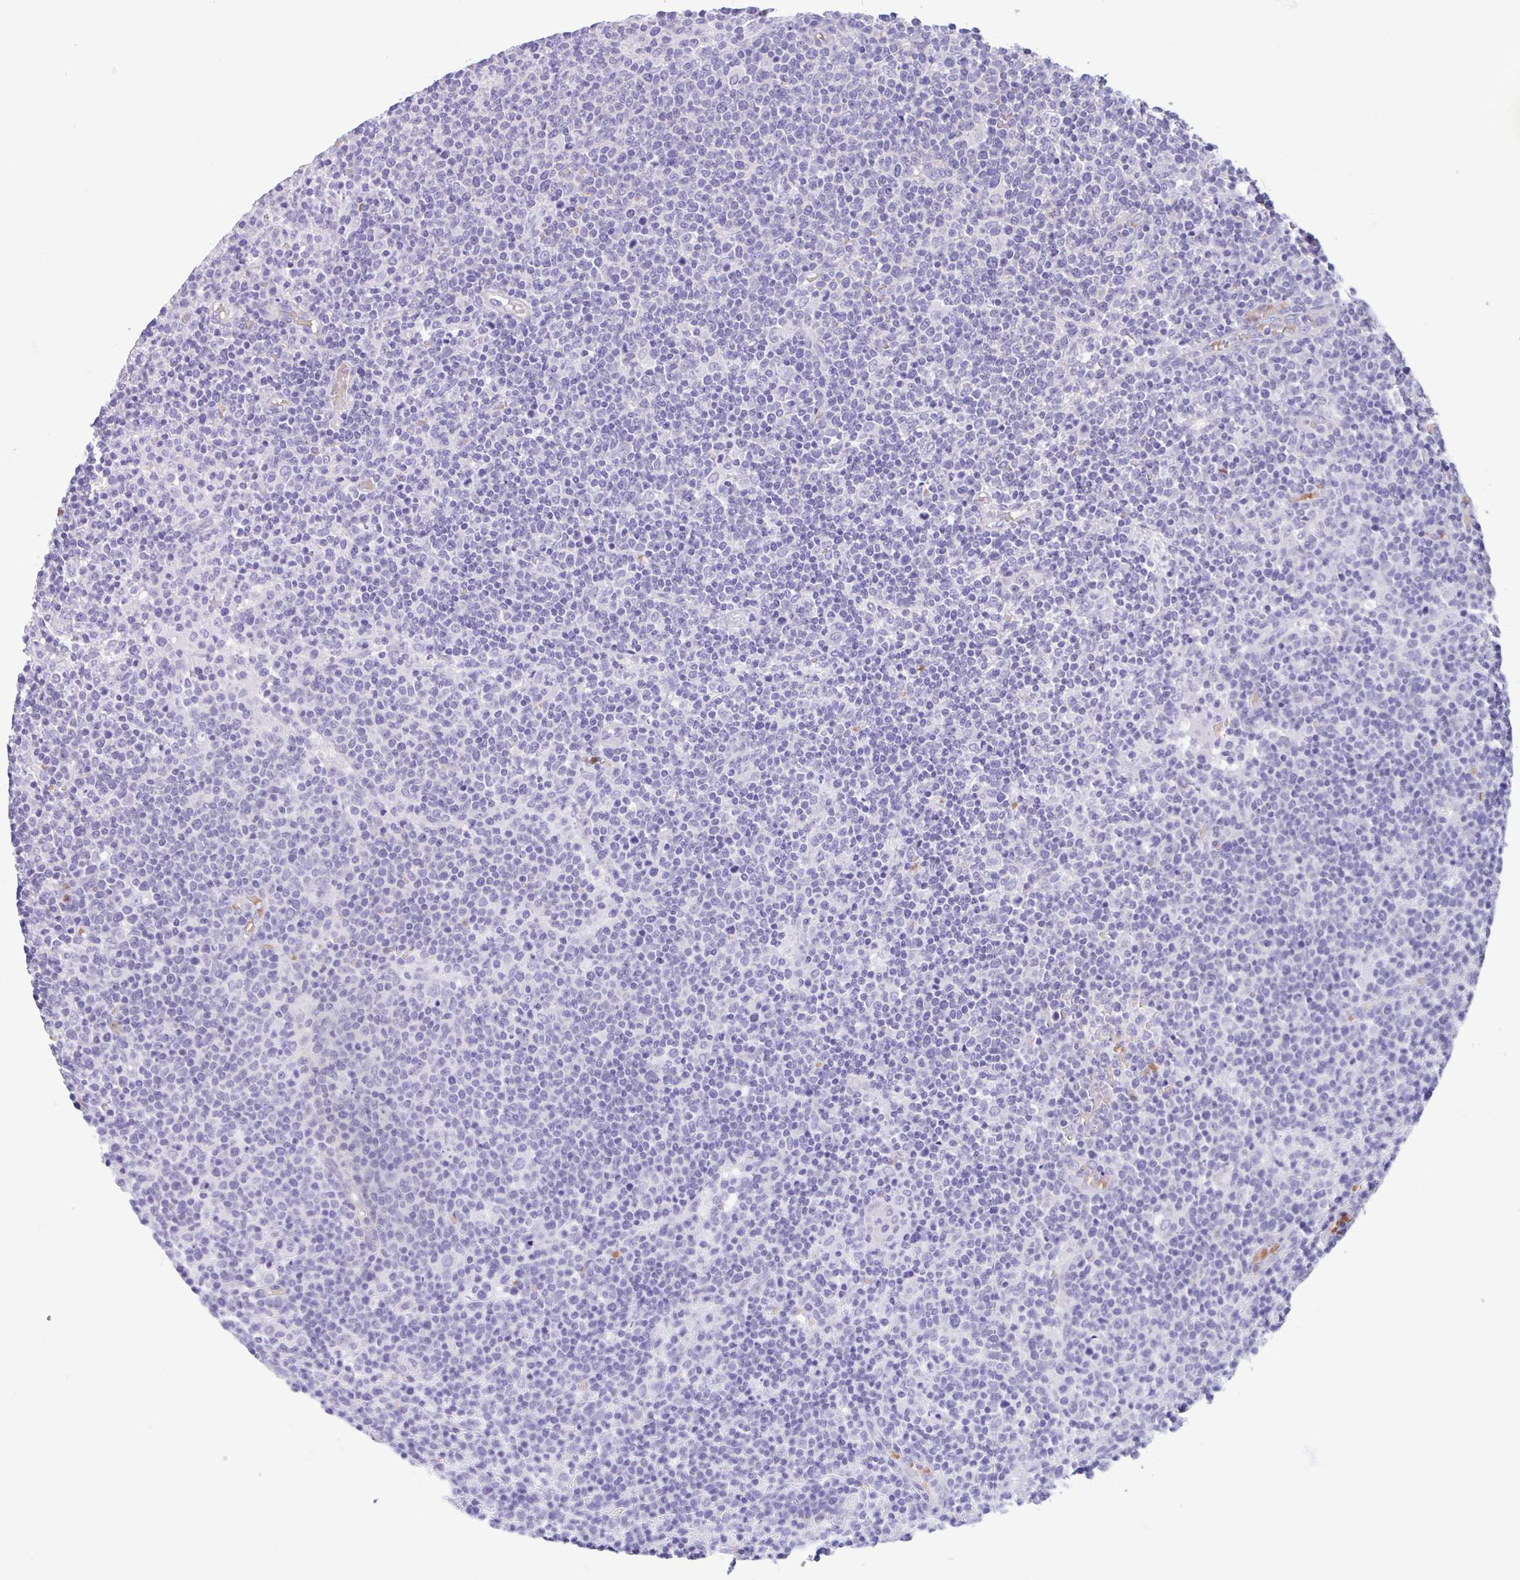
{"staining": {"intensity": "negative", "quantity": "none", "location": "none"}, "tissue": "lymphoma", "cell_type": "Tumor cells", "image_type": "cancer", "snomed": [{"axis": "morphology", "description": "Malignant lymphoma, non-Hodgkin's type, High grade"}, {"axis": "topography", "description": "Lymph node"}], "caption": "The histopathology image displays no significant staining in tumor cells of high-grade malignant lymphoma, non-Hodgkin's type.", "gene": "TMEM79", "patient": {"sex": "male", "age": 61}}